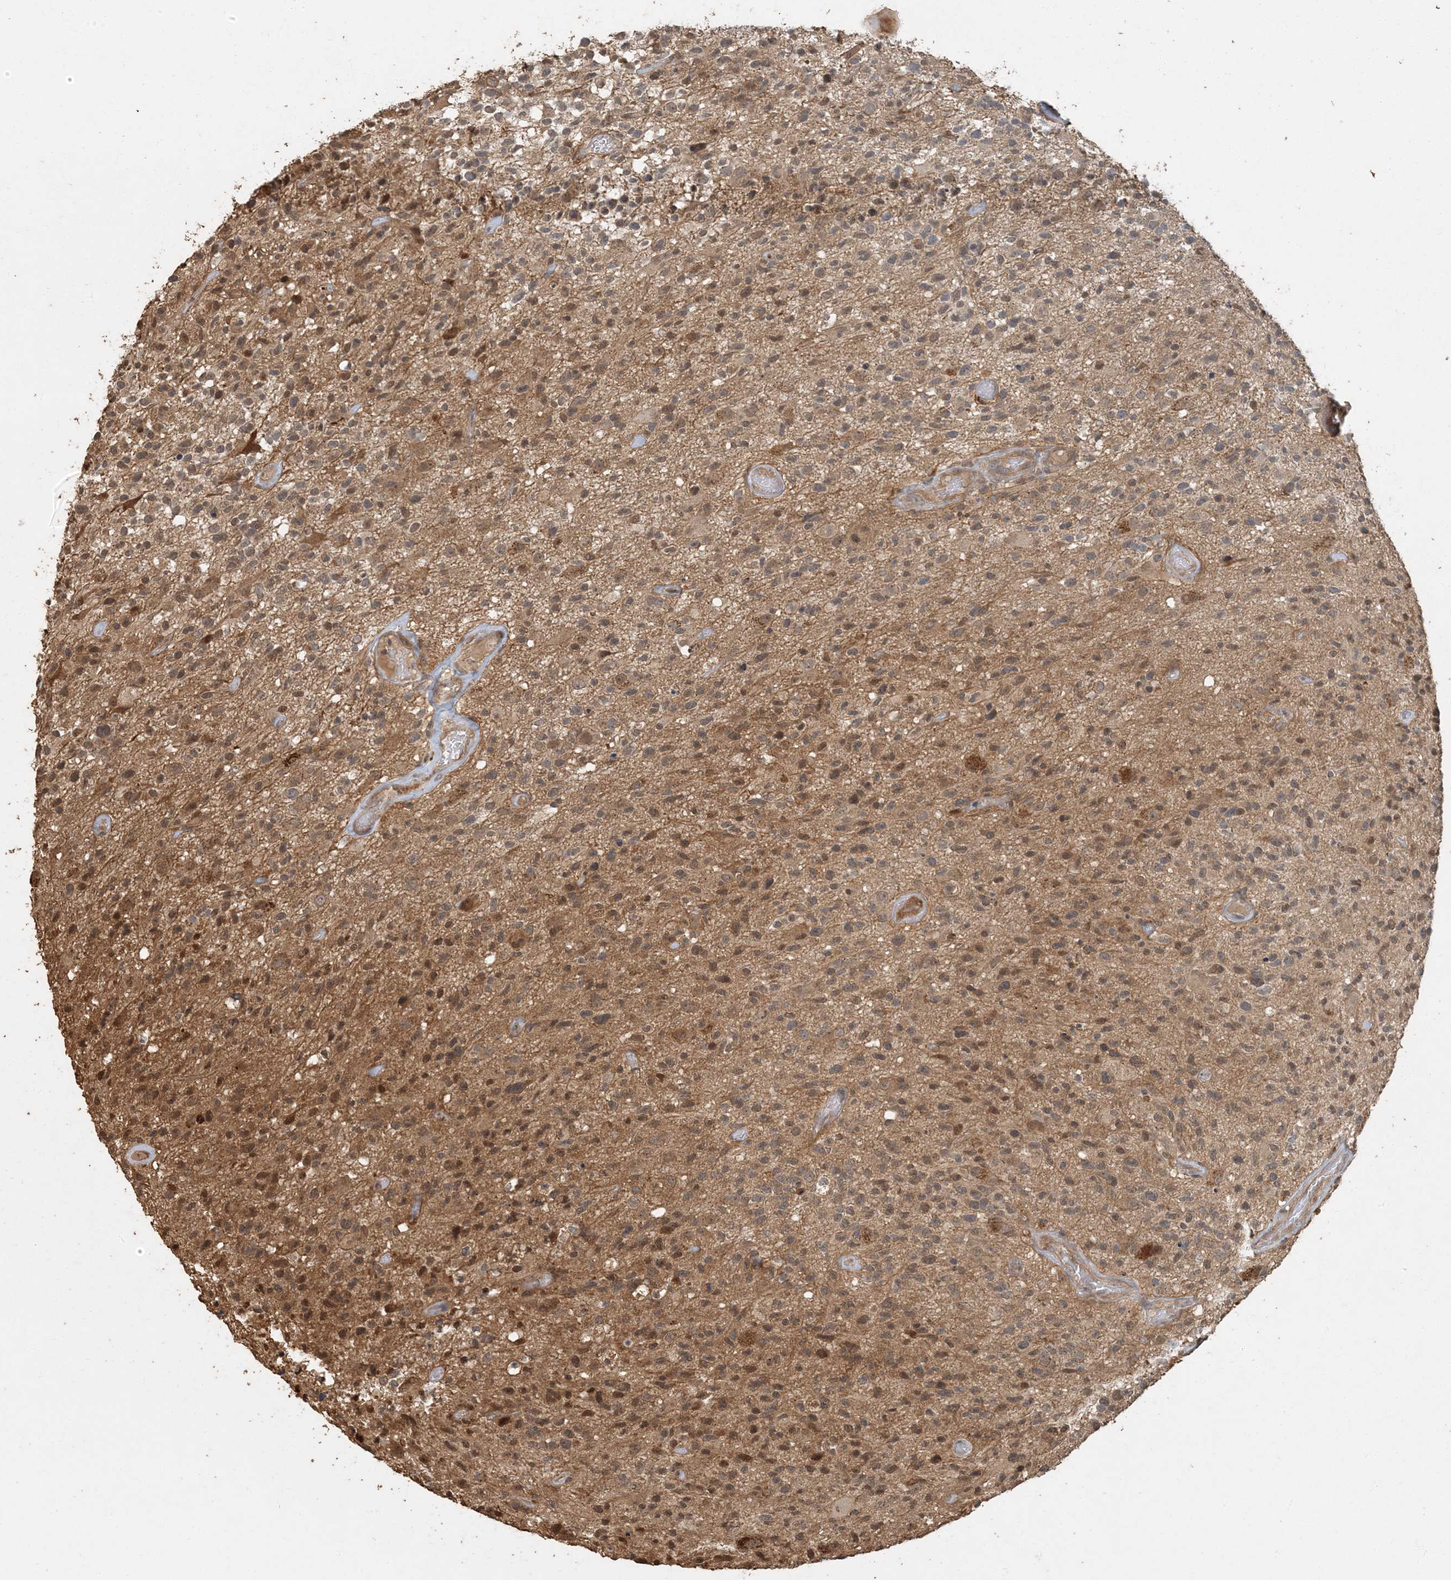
{"staining": {"intensity": "moderate", "quantity": ">75%", "location": "cytoplasmic/membranous"}, "tissue": "glioma", "cell_type": "Tumor cells", "image_type": "cancer", "snomed": [{"axis": "morphology", "description": "Glioma, malignant, High grade"}, {"axis": "morphology", "description": "Glioblastoma, NOS"}, {"axis": "topography", "description": "Brain"}], "caption": "Immunohistochemical staining of glioblastoma exhibits moderate cytoplasmic/membranous protein positivity in about >75% of tumor cells.", "gene": "AK9", "patient": {"sex": "male", "age": 60}}